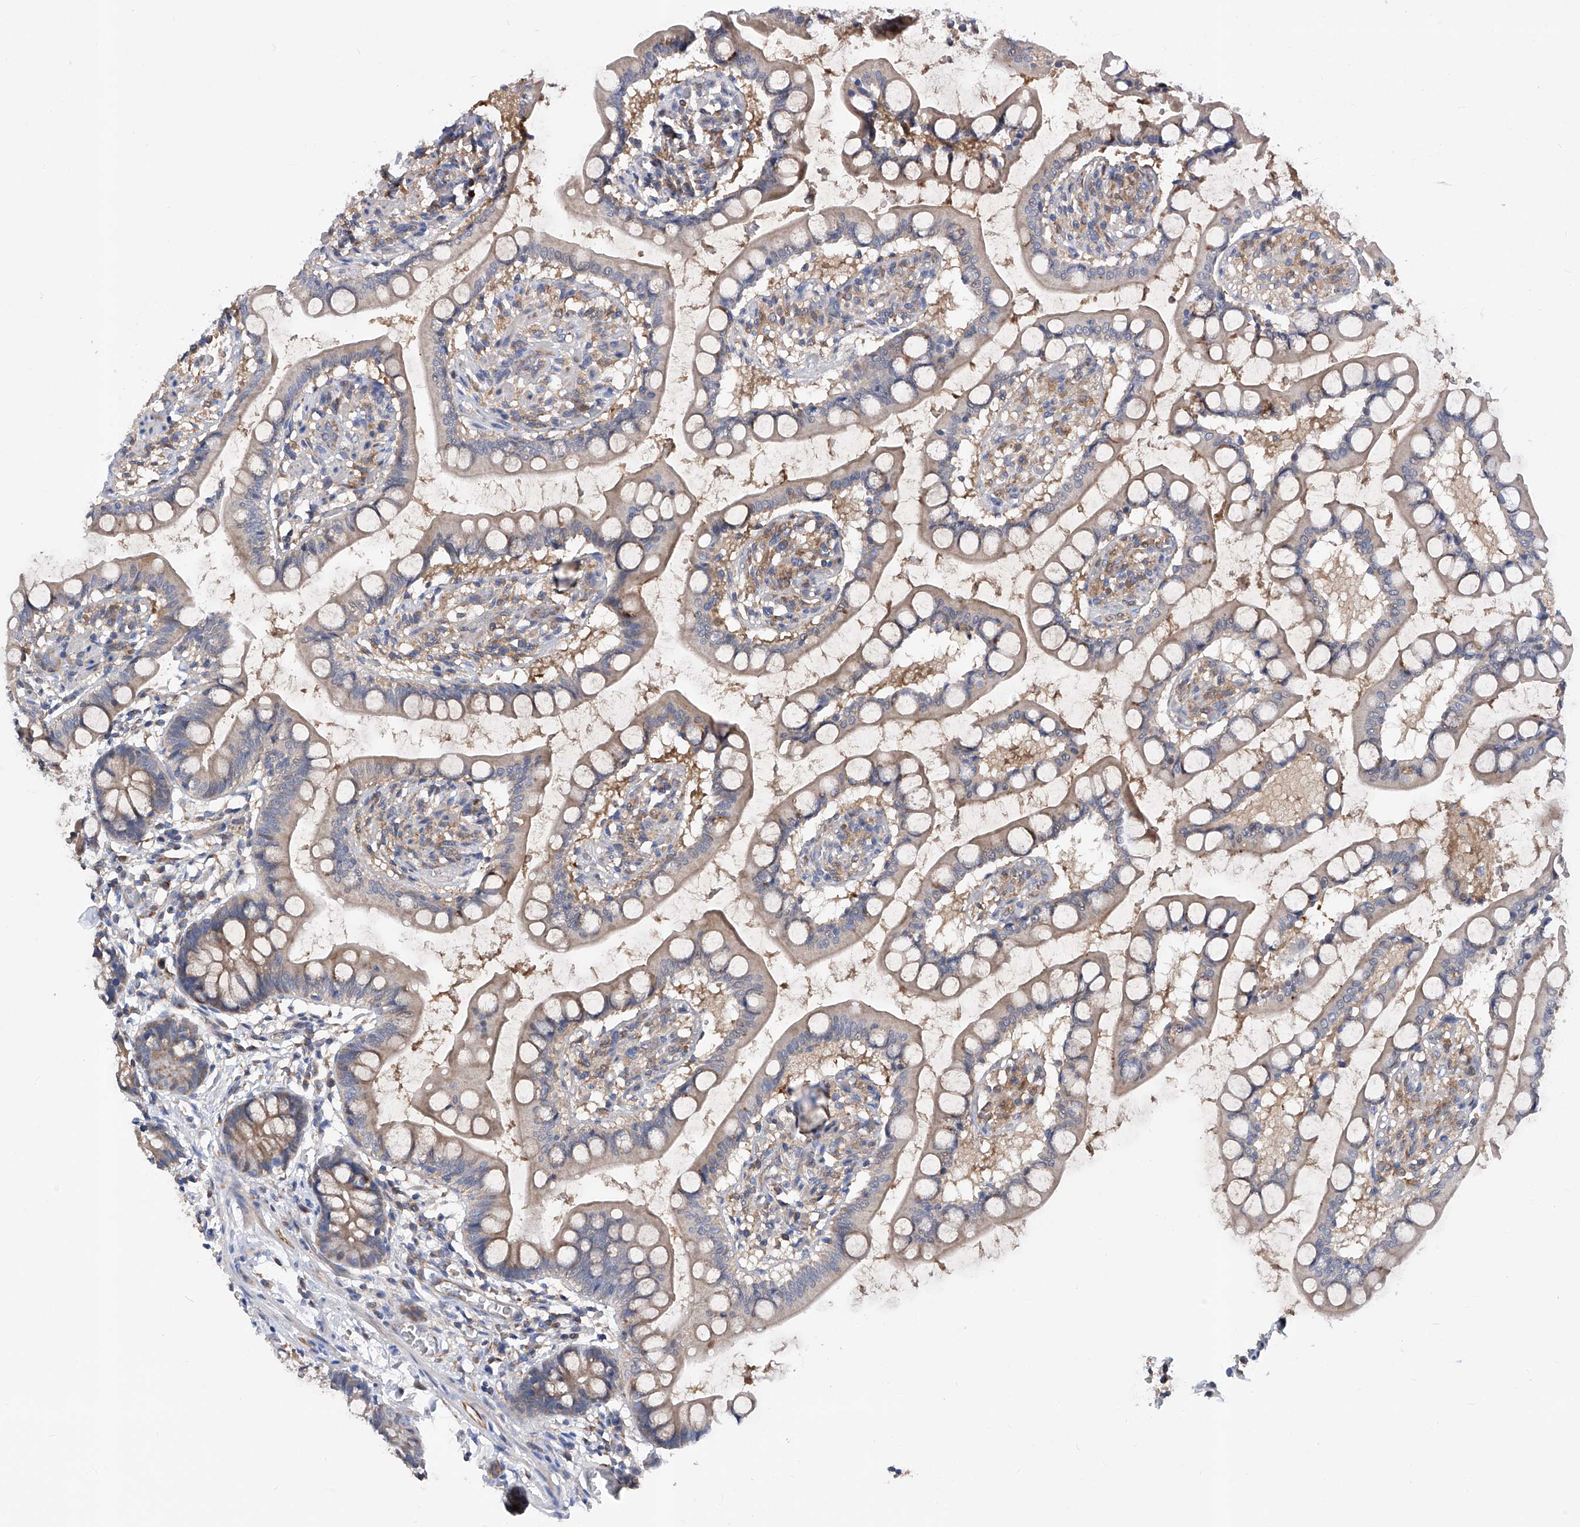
{"staining": {"intensity": "weak", "quantity": "25%-75%", "location": "cytoplasmic/membranous"}, "tissue": "small intestine", "cell_type": "Glandular cells", "image_type": "normal", "snomed": [{"axis": "morphology", "description": "Normal tissue, NOS"}, {"axis": "topography", "description": "Small intestine"}], "caption": "Immunohistochemical staining of normal small intestine displays 25%-75% levels of weak cytoplasmic/membranous protein positivity in about 25%-75% of glandular cells.", "gene": "SPATA20", "patient": {"sex": "male", "age": 52}}